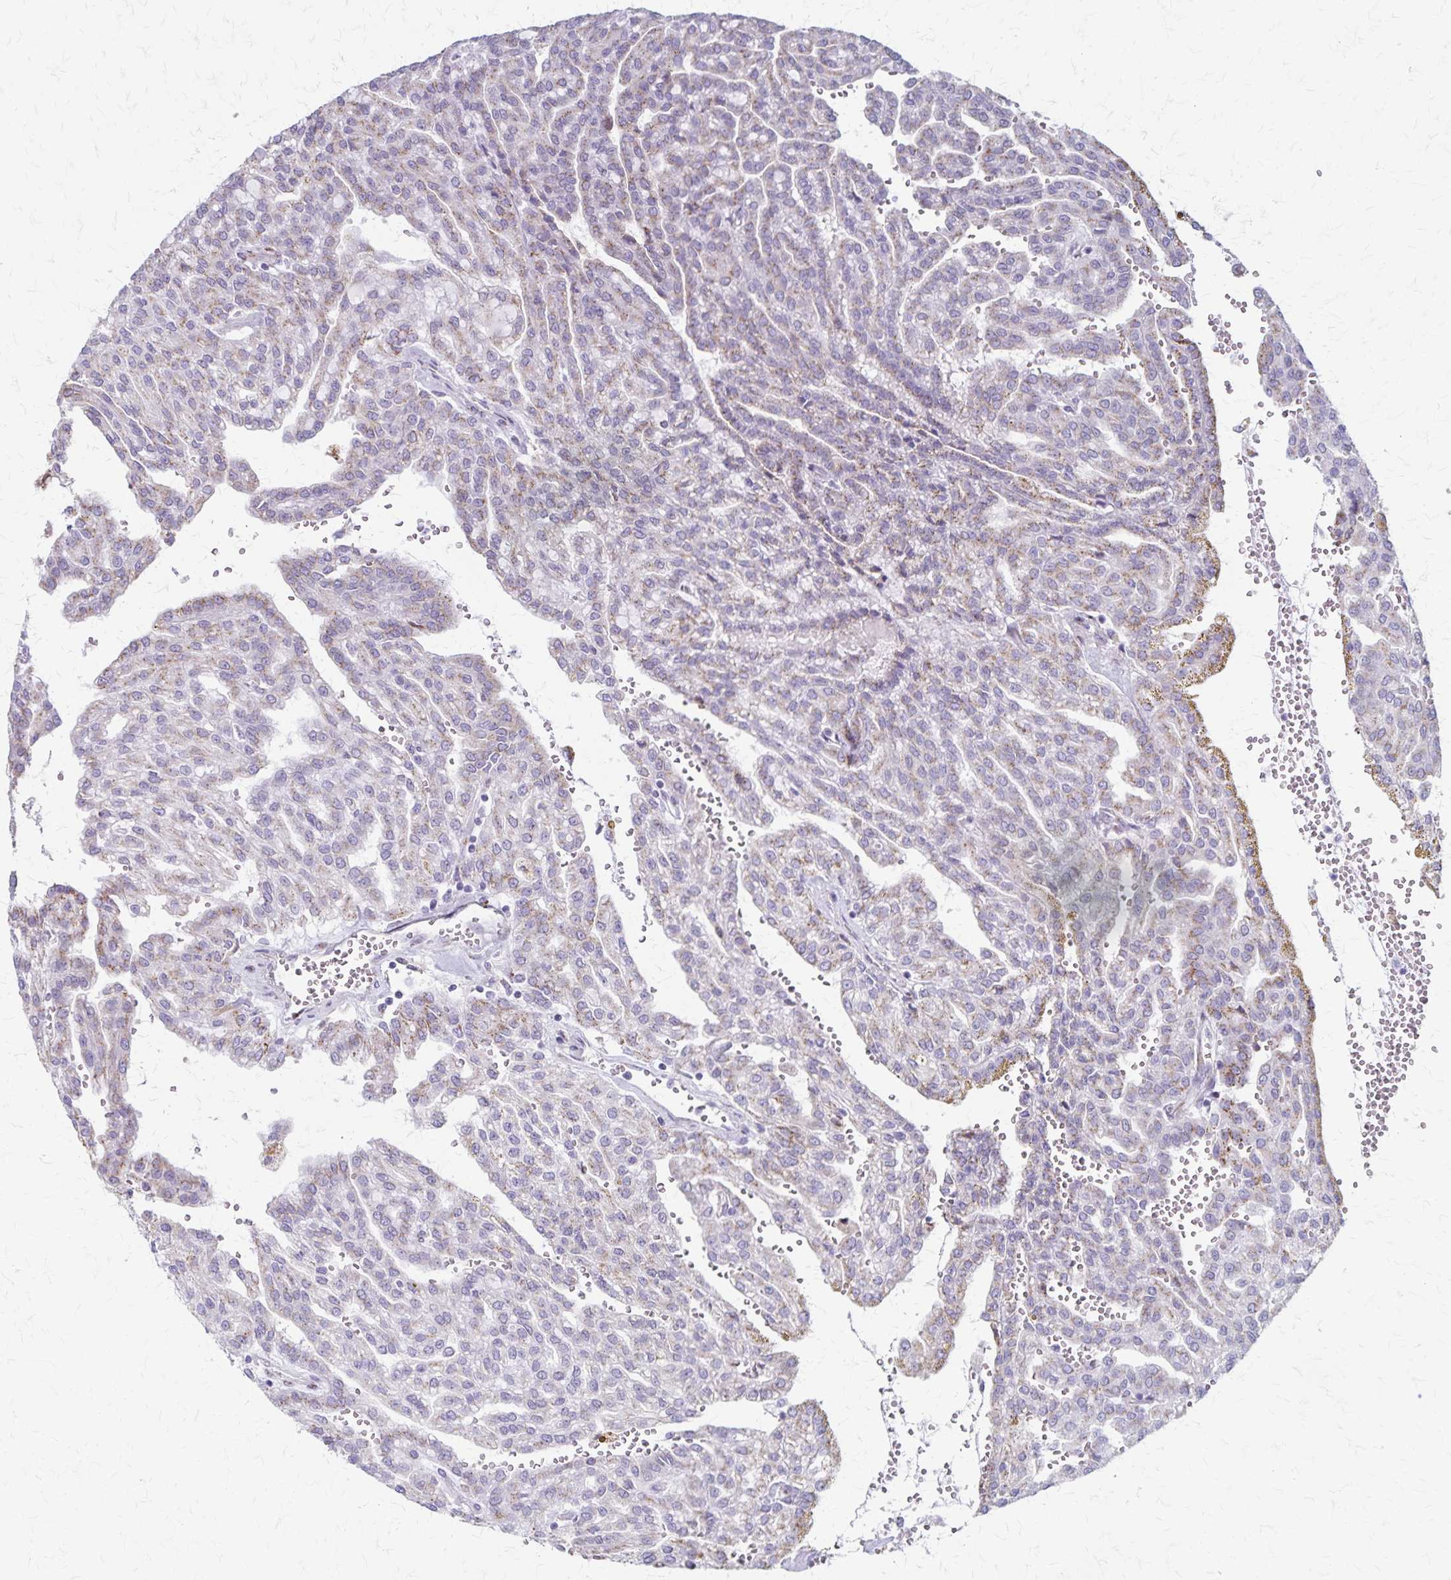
{"staining": {"intensity": "negative", "quantity": "none", "location": "none"}, "tissue": "renal cancer", "cell_type": "Tumor cells", "image_type": "cancer", "snomed": [{"axis": "morphology", "description": "Adenocarcinoma, NOS"}, {"axis": "topography", "description": "Kidney"}], "caption": "The micrograph exhibits no staining of tumor cells in renal cancer (adenocarcinoma).", "gene": "MCFD2", "patient": {"sex": "male", "age": 63}}